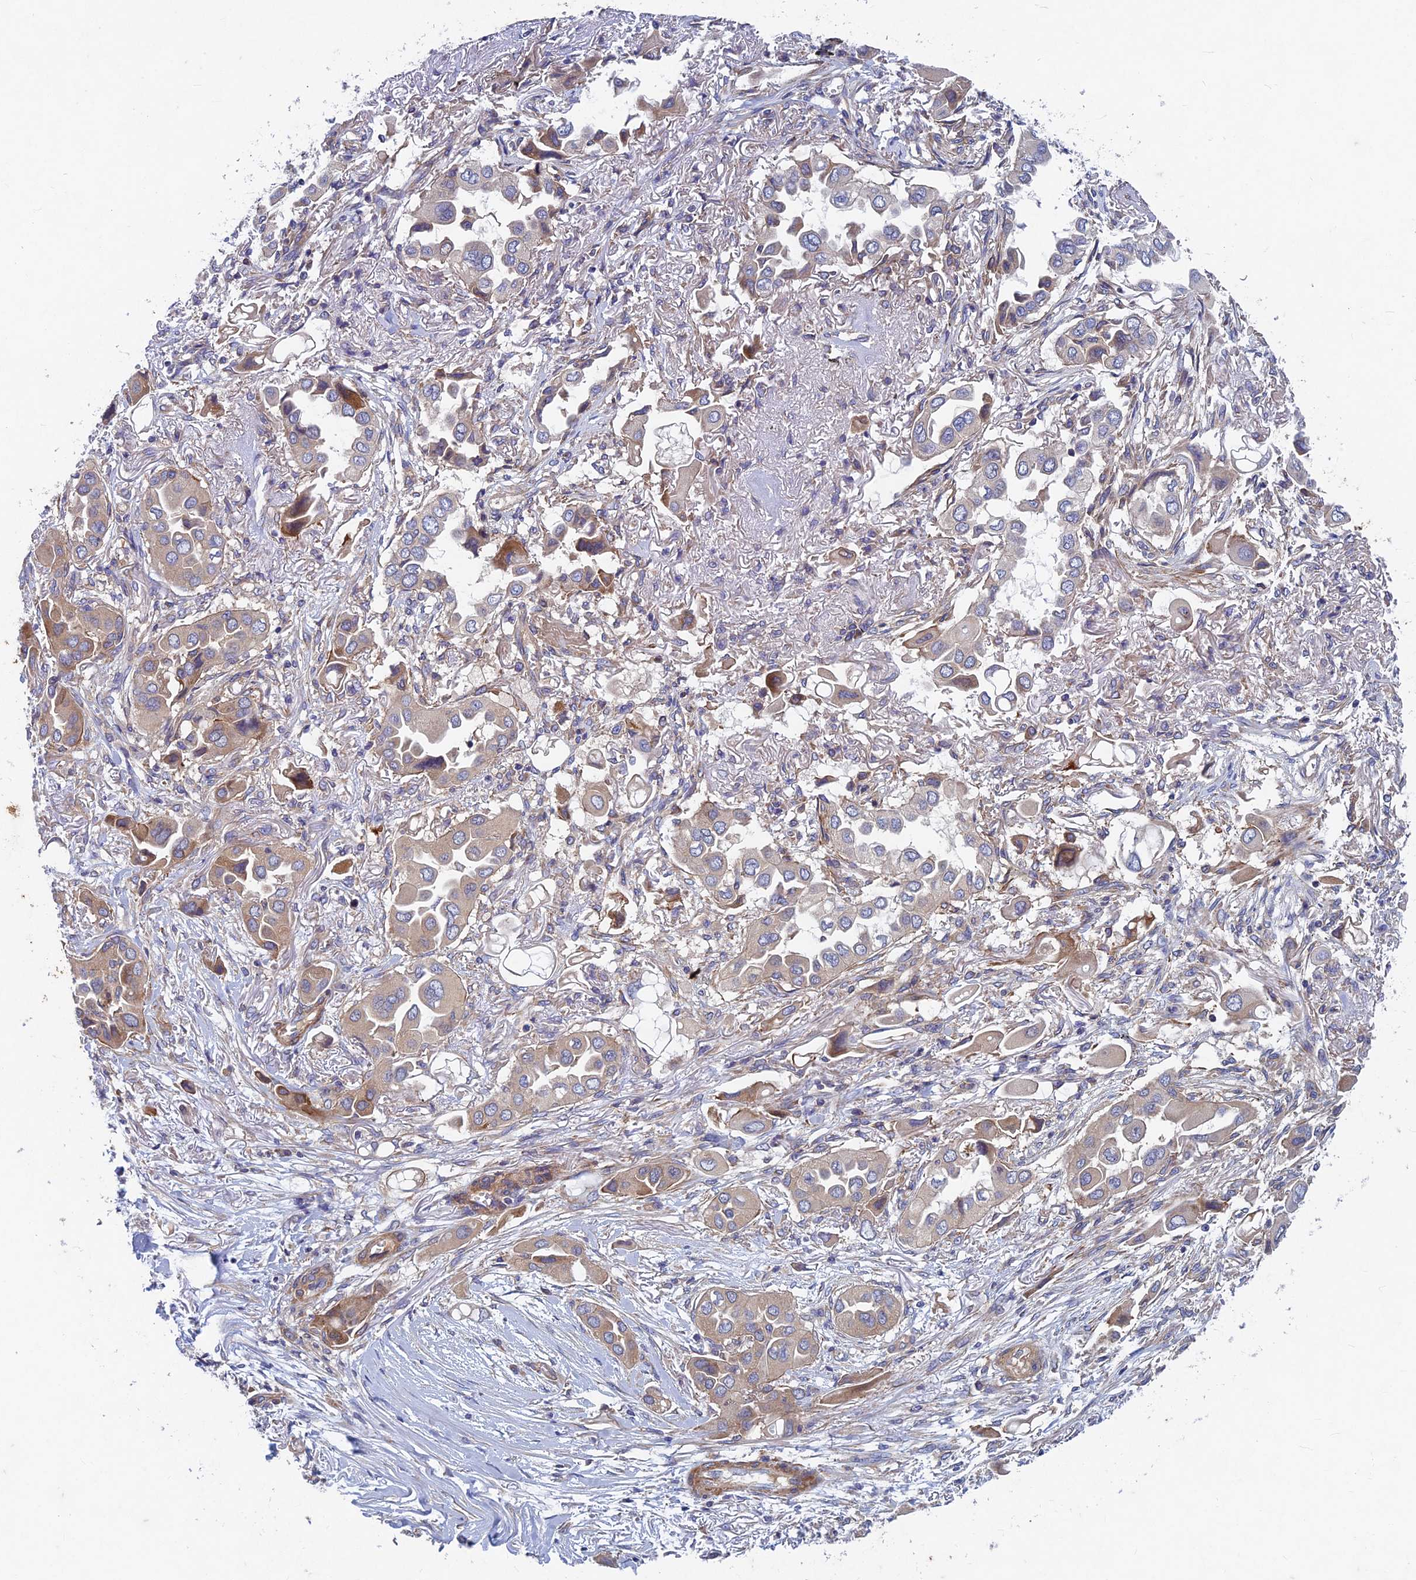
{"staining": {"intensity": "moderate", "quantity": "<25%", "location": "cytoplasmic/membranous"}, "tissue": "lung cancer", "cell_type": "Tumor cells", "image_type": "cancer", "snomed": [{"axis": "morphology", "description": "Adenocarcinoma, NOS"}, {"axis": "topography", "description": "Lung"}], "caption": "The micrograph displays immunohistochemical staining of lung adenocarcinoma. There is moderate cytoplasmic/membranous staining is present in approximately <25% of tumor cells.", "gene": "NCAPG", "patient": {"sex": "female", "age": 76}}